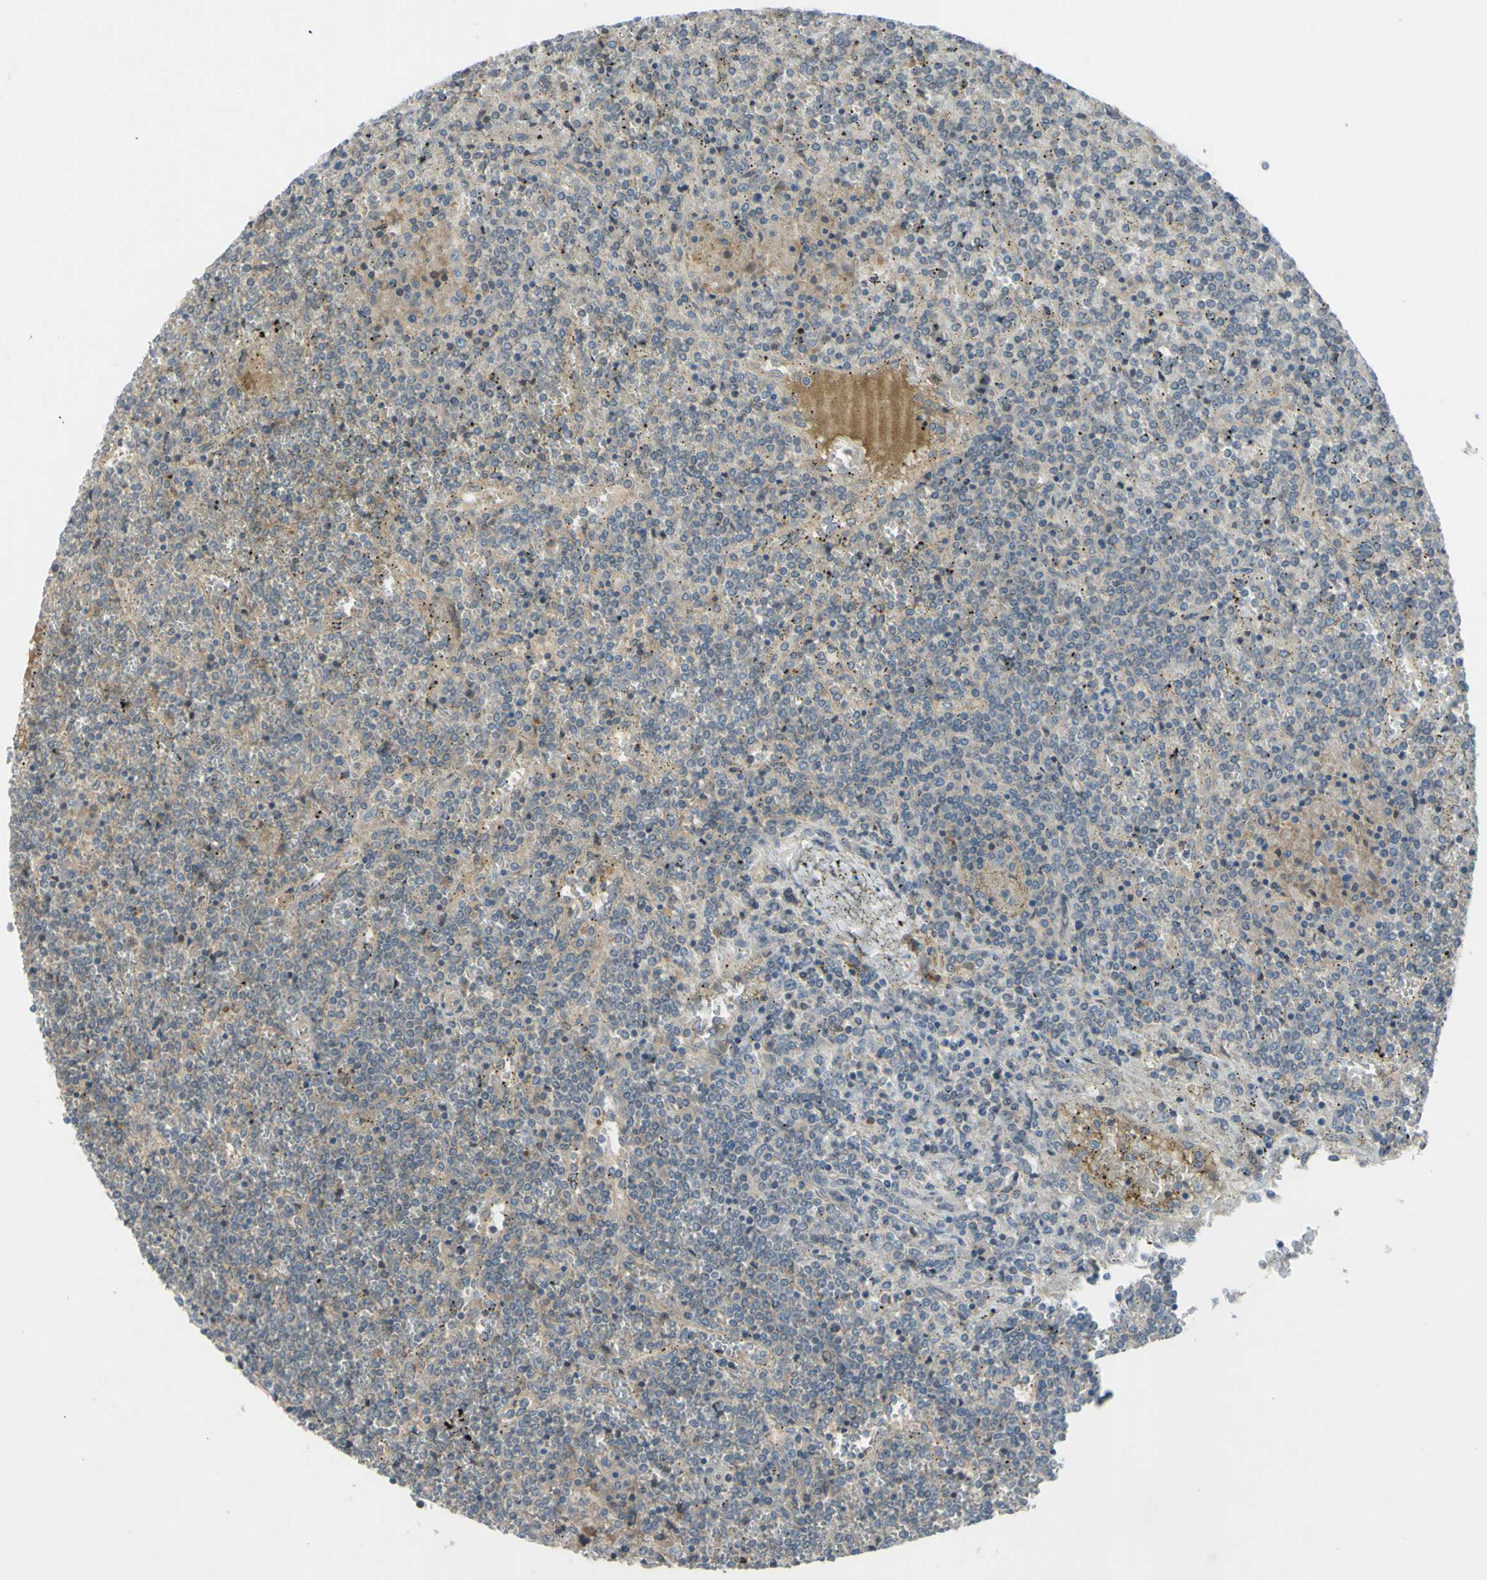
{"staining": {"intensity": "weak", "quantity": ">75%", "location": "cytoplasmic/membranous"}, "tissue": "lymphoma", "cell_type": "Tumor cells", "image_type": "cancer", "snomed": [{"axis": "morphology", "description": "Malignant lymphoma, non-Hodgkin's type, Low grade"}, {"axis": "topography", "description": "Spleen"}], "caption": "Lymphoma stained with a brown dye shows weak cytoplasmic/membranous positive positivity in about >75% of tumor cells.", "gene": "AFP", "patient": {"sex": "female", "age": 19}}